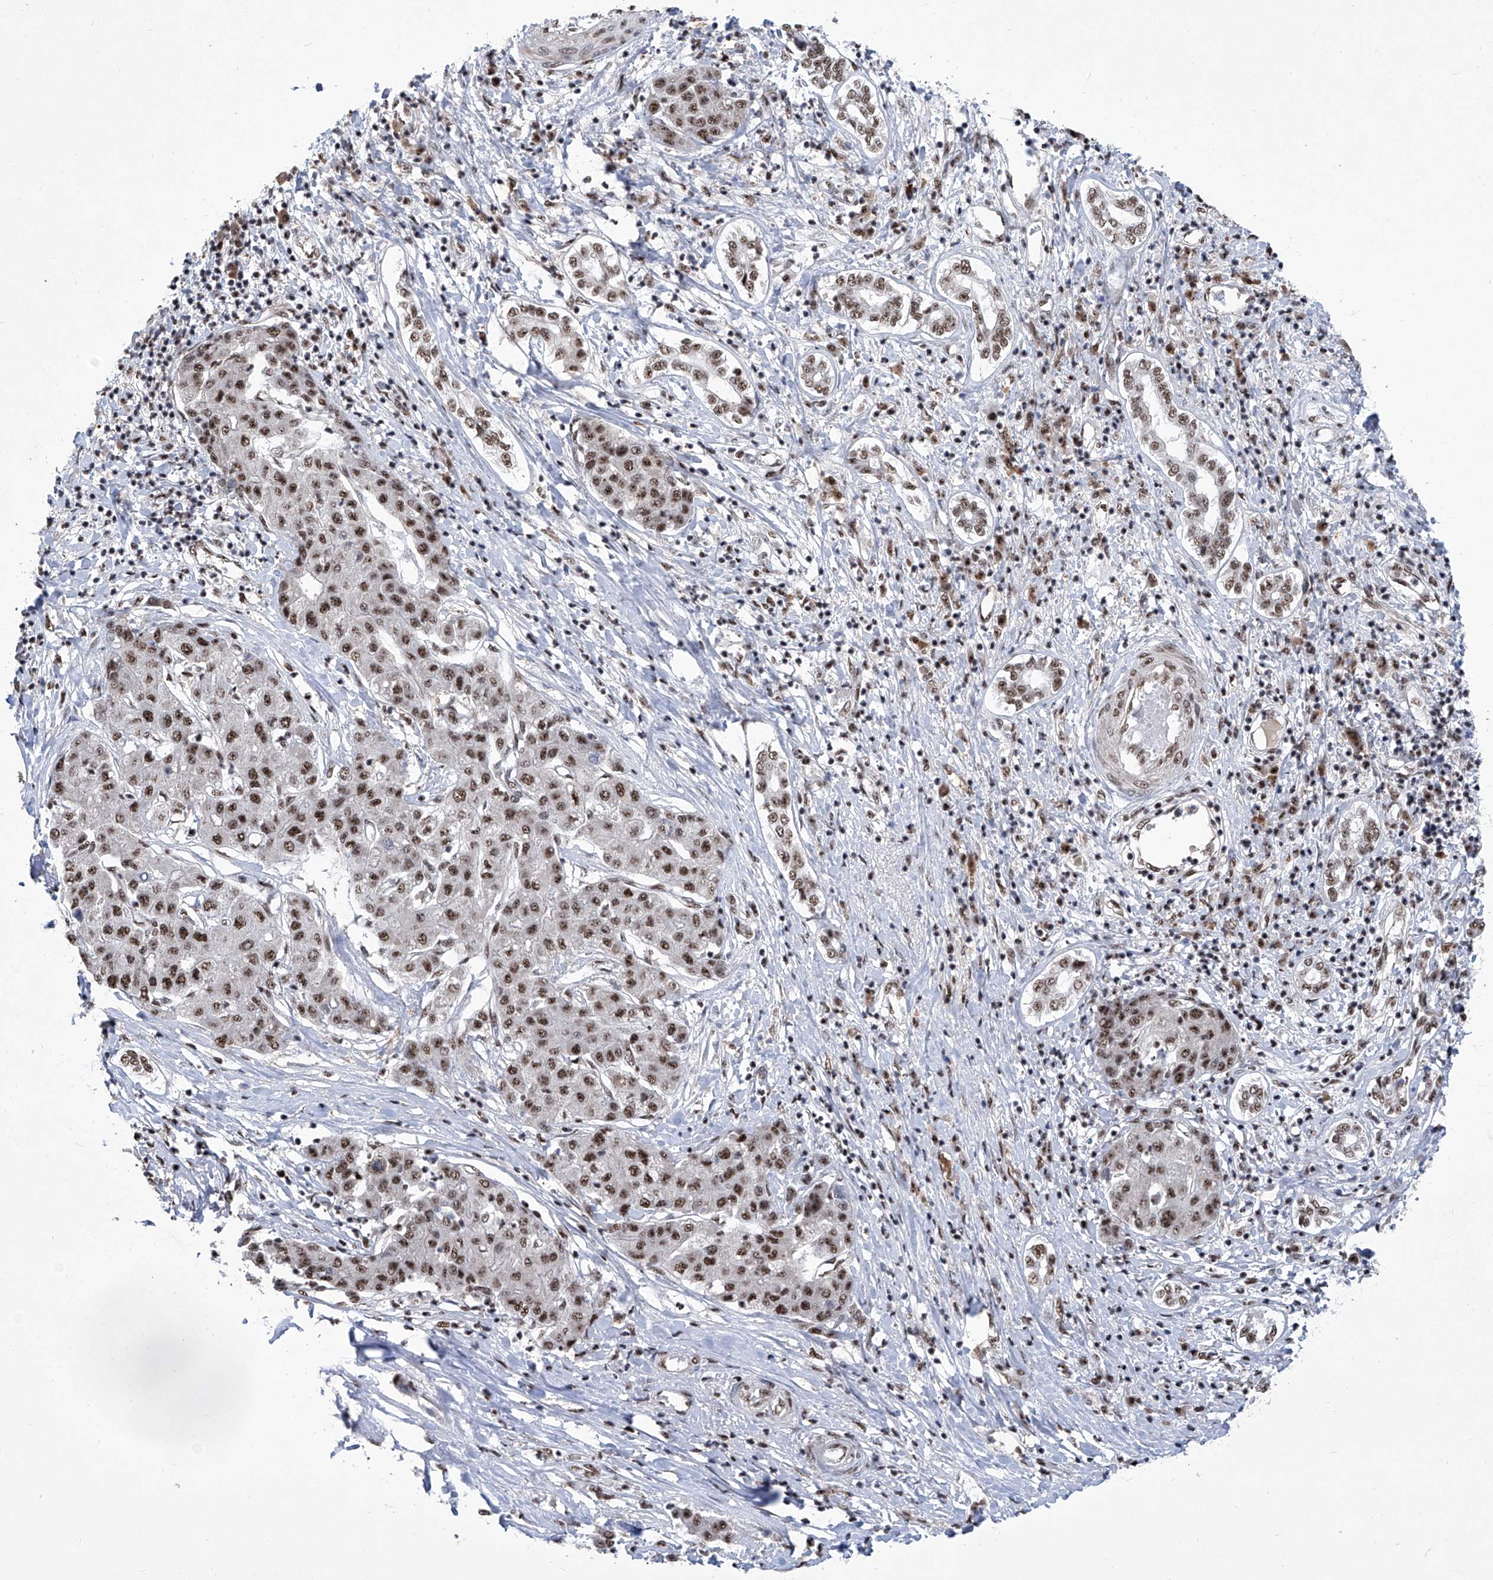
{"staining": {"intensity": "moderate", "quantity": ">75%", "location": "nuclear"}, "tissue": "liver cancer", "cell_type": "Tumor cells", "image_type": "cancer", "snomed": [{"axis": "morphology", "description": "Carcinoma, Hepatocellular, NOS"}, {"axis": "topography", "description": "Liver"}], "caption": "Immunohistochemistry (DAB) staining of human liver hepatocellular carcinoma reveals moderate nuclear protein positivity in about >75% of tumor cells.", "gene": "FBXL4", "patient": {"sex": "male", "age": 65}}